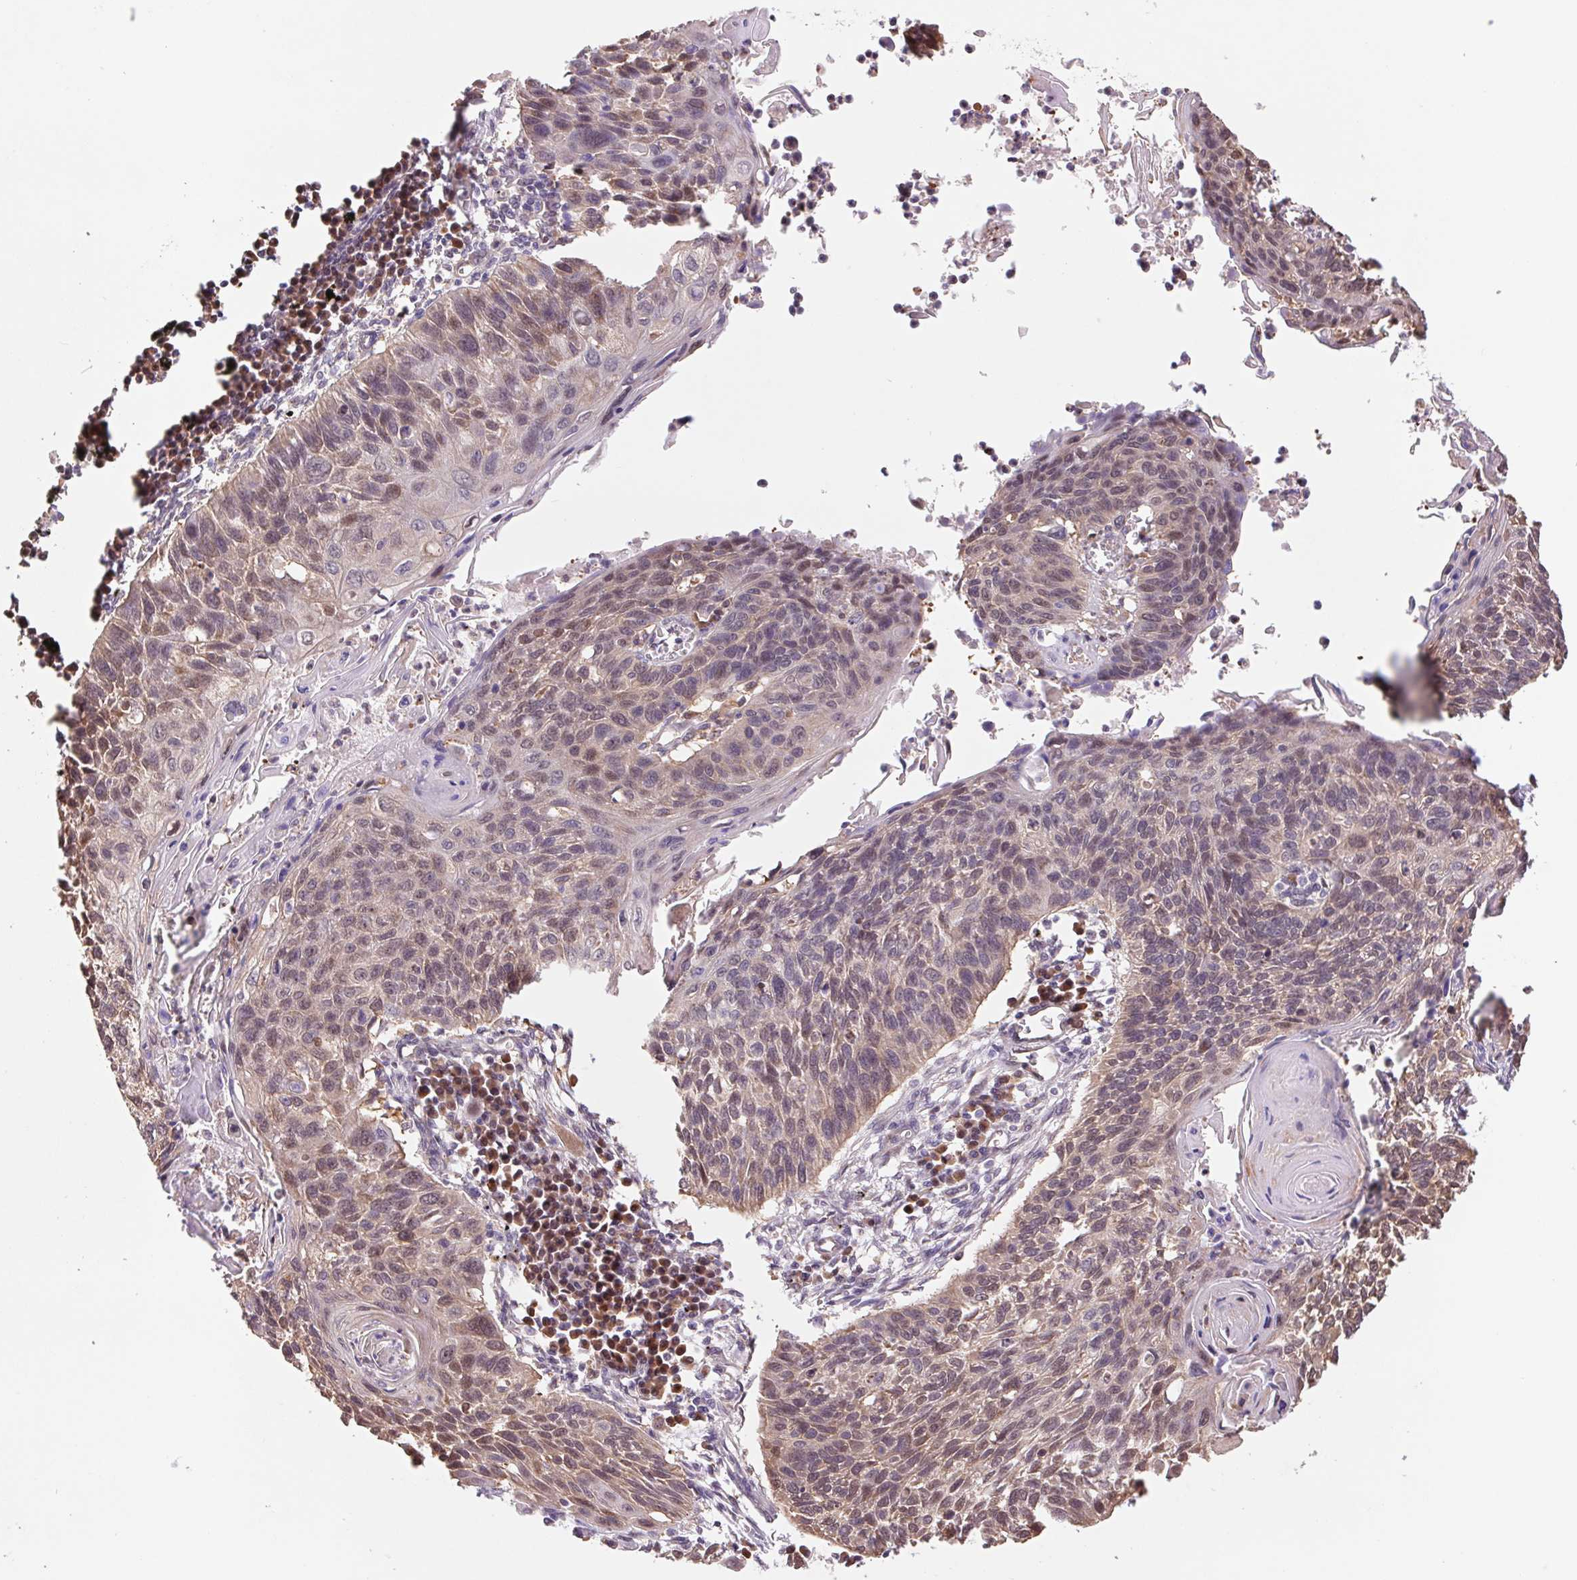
{"staining": {"intensity": "weak", "quantity": "25%-75%", "location": "nuclear"}, "tissue": "lung cancer", "cell_type": "Tumor cells", "image_type": "cancer", "snomed": [{"axis": "morphology", "description": "Squamous cell carcinoma, NOS"}, {"axis": "topography", "description": "Lung"}], "caption": "Lung cancer (squamous cell carcinoma) stained with a brown dye demonstrates weak nuclear positive positivity in about 25%-75% of tumor cells.", "gene": "RRM1", "patient": {"sex": "male", "age": 78}}